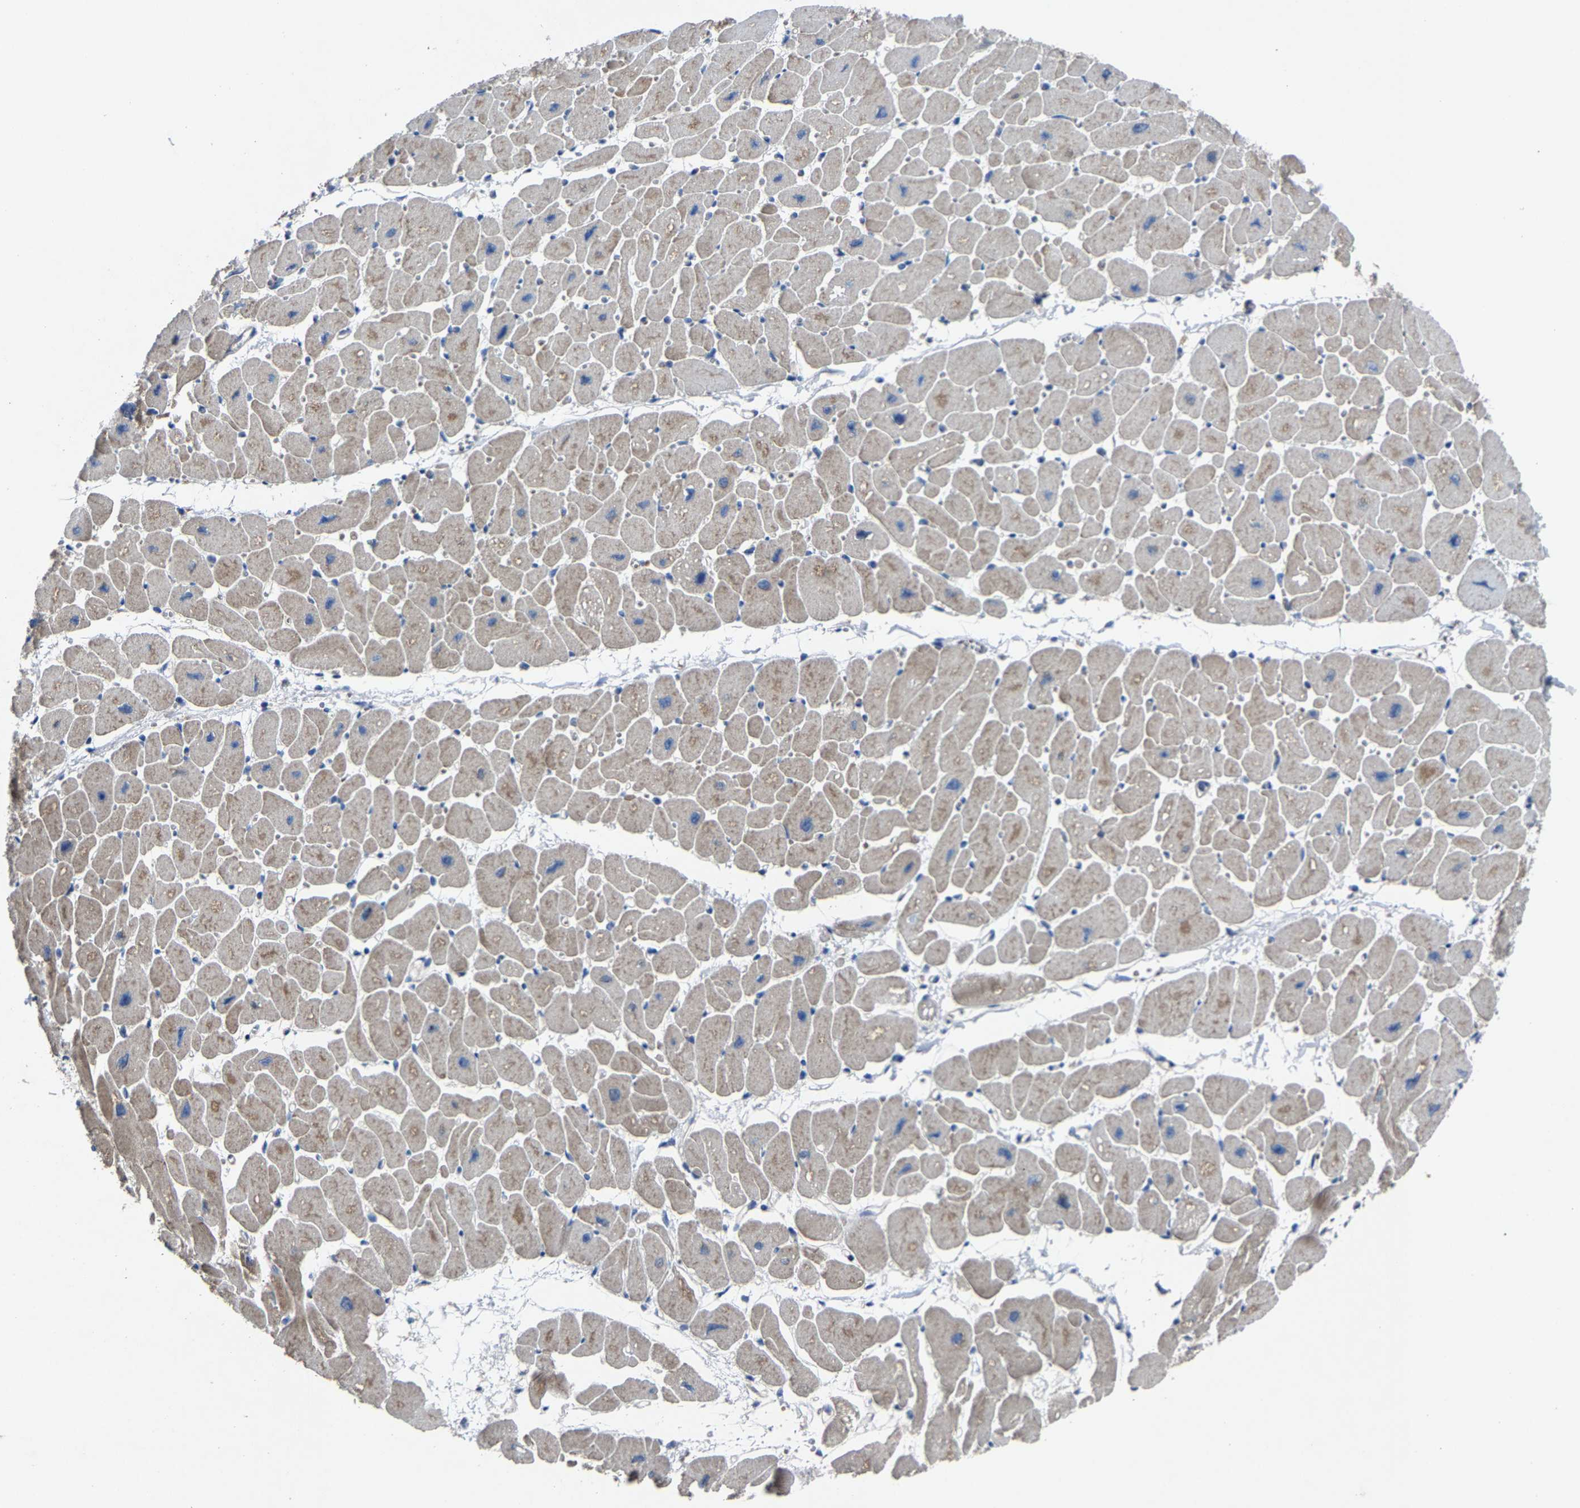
{"staining": {"intensity": "moderate", "quantity": "25%-75%", "location": "cytoplasmic/membranous,nuclear"}, "tissue": "heart muscle", "cell_type": "Cardiomyocytes", "image_type": "normal", "snomed": [{"axis": "morphology", "description": "Normal tissue, NOS"}, {"axis": "topography", "description": "Heart"}], "caption": "IHC (DAB) staining of normal human heart muscle displays moderate cytoplasmic/membranous,nuclear protein positivity in approximately 25%-75% of cardiomyocytes.", "gene": "LSM8", "patient": {"sex": "female", "age": 54}}